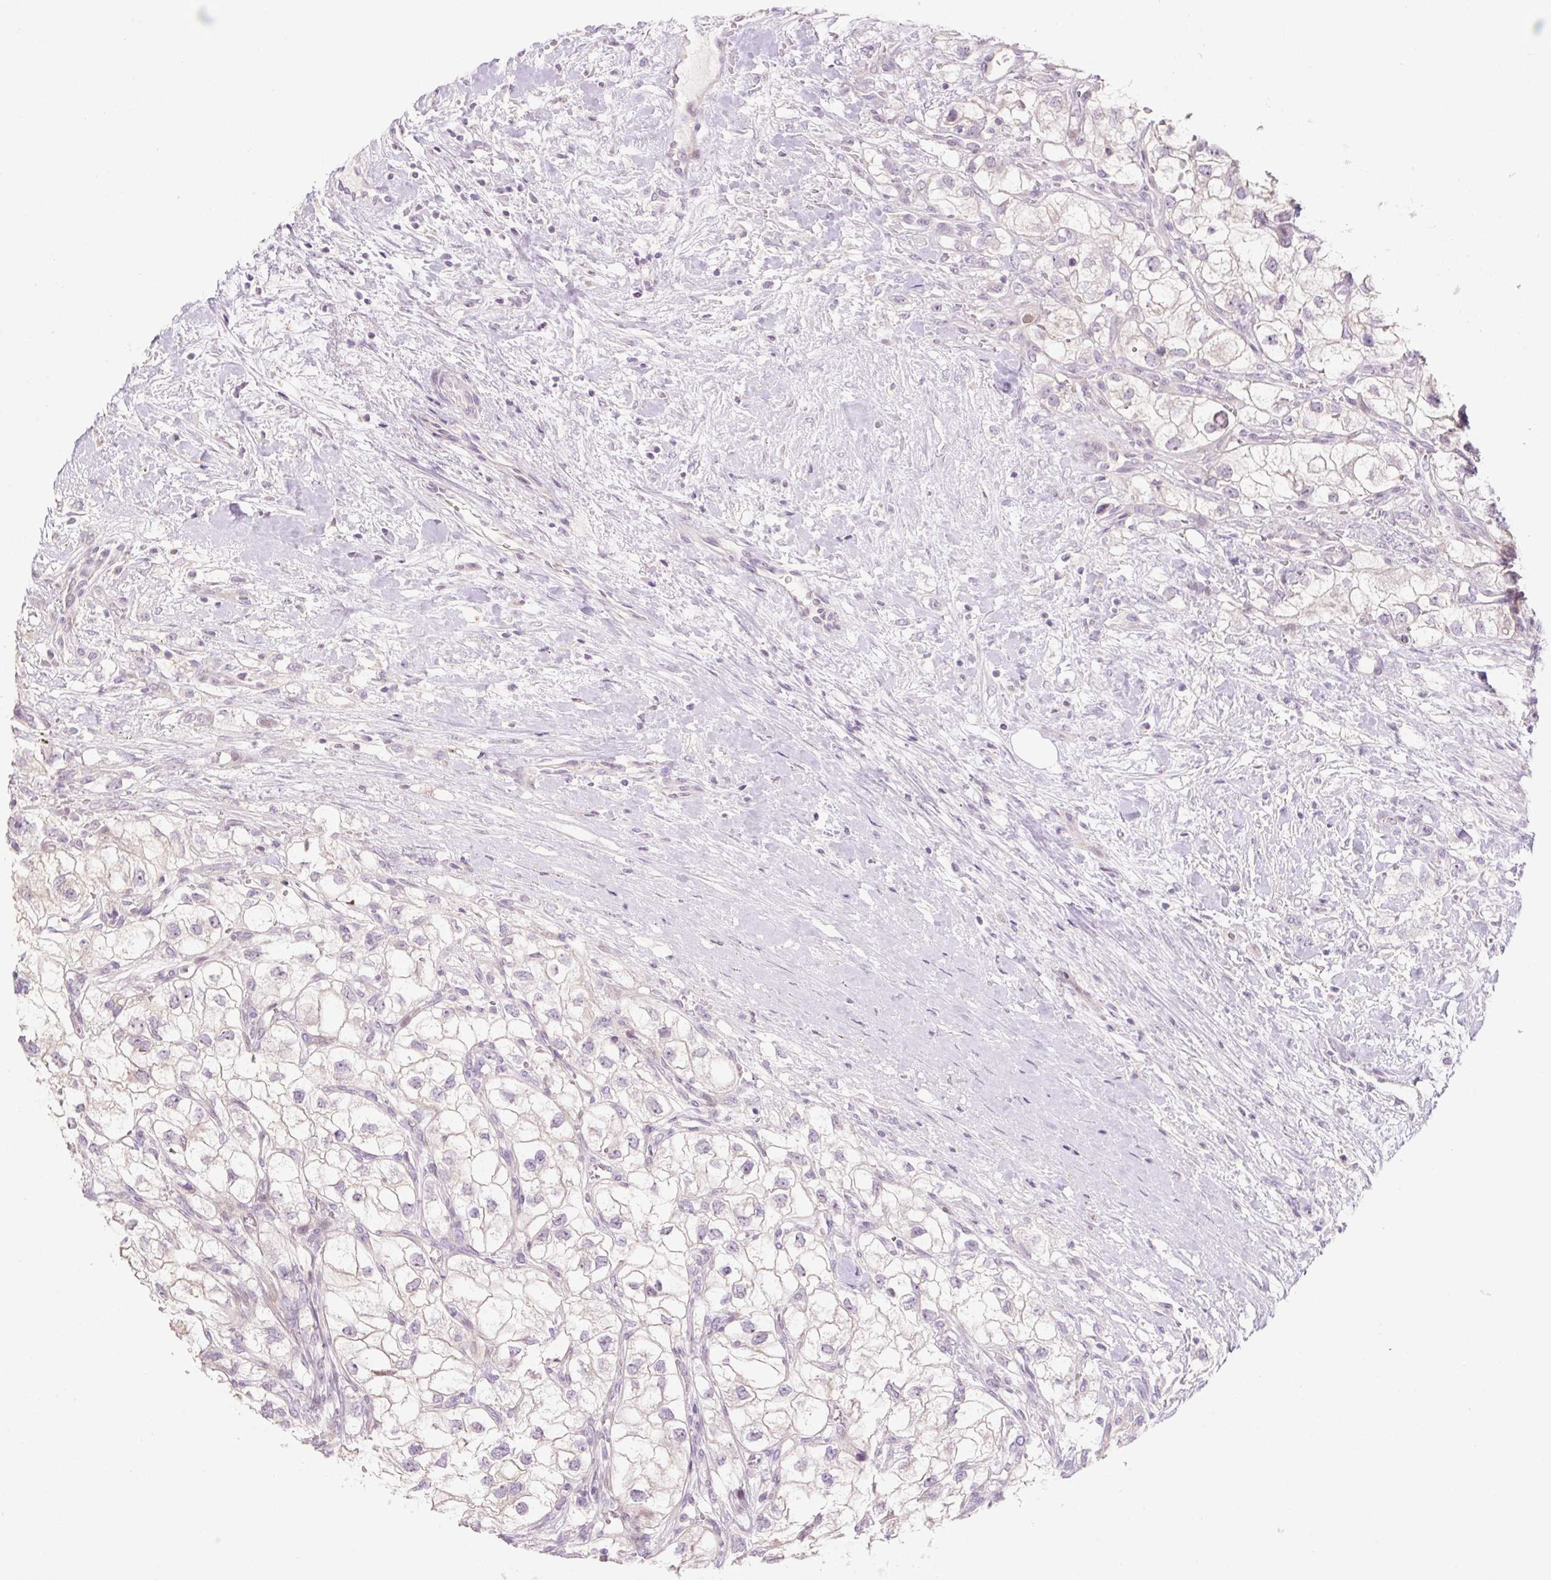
{"staining": {"intensity": "negative", "quantity": "none", "location": "none"}, "tissue": "renal cancer", "cell_type": "Tumor cells", "image_type": "cancer", "snomed": [{"axis": "morphology", "description": "Adenocarcinoma, NOS"}, {"axis": "topography", "description": "Kidney"}], "caption": "This is a histopathology image of immunohistochemistry (IHC) staining of renal cancer, which shows no expression in tumor cells.", "gene": "ZNF552", "patient": {"sex": "male", "age": 59}}